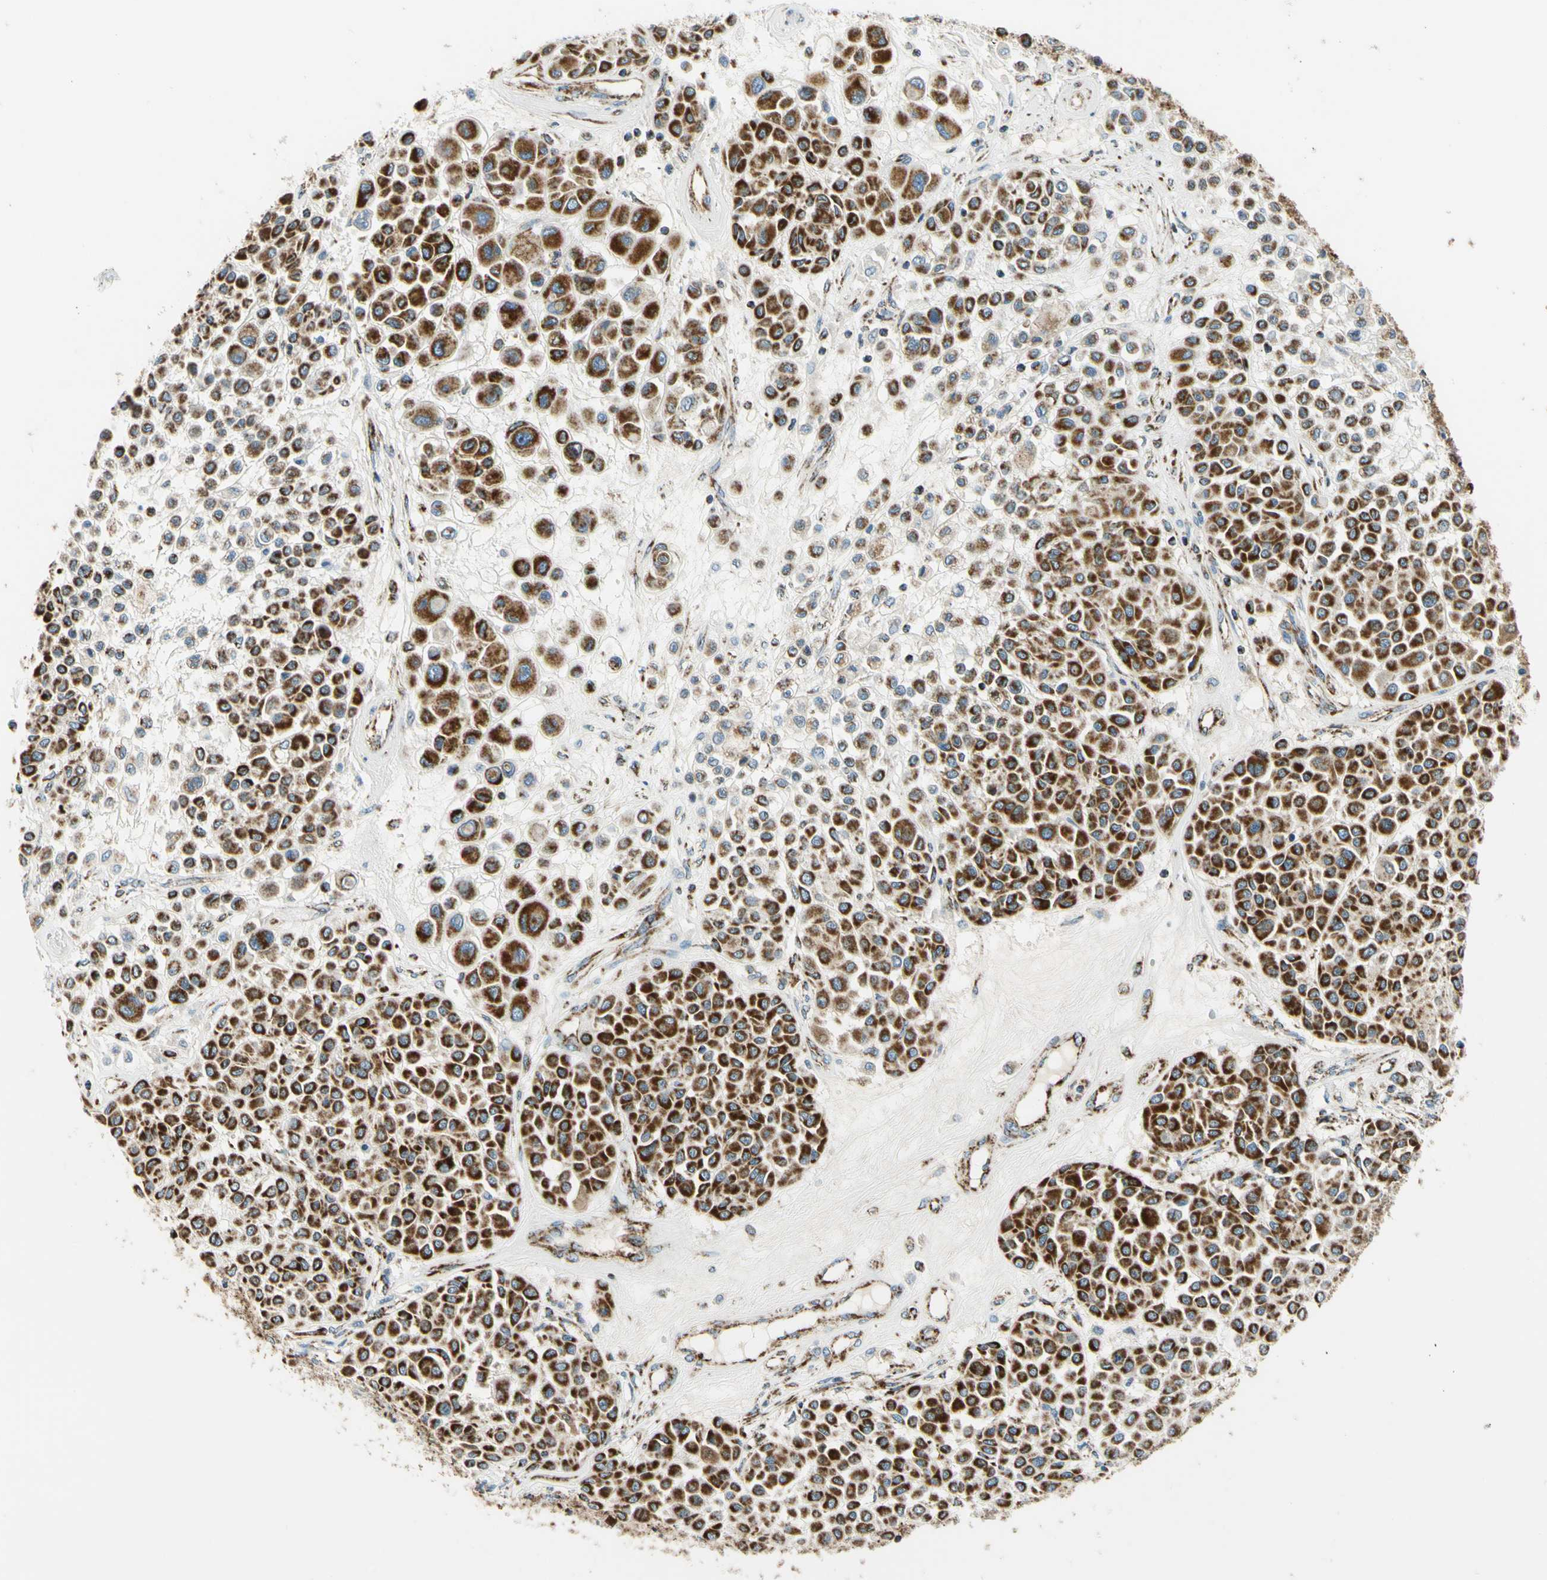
{"staining": {"intensity": "strong", "quantity": ">75%", "location": "cytoplasmic/membranous"}, "tissue": "melanoma", "cell_type": "Tumor cells", "image_type": "cancer", "snomed": [{"axis": "morphology", "description": "Malignant melanoma, Metastatic site"}, {"axis": "topography", "description": "Soft tissue"}], "caption": "Strong cytoplasmic/membranous staining for a protein is present in about >75% of tumor cells of melanoma using immunohistochemistry.", "gene": "MAVS", "patient": {"sex": "male", "age": 41}}